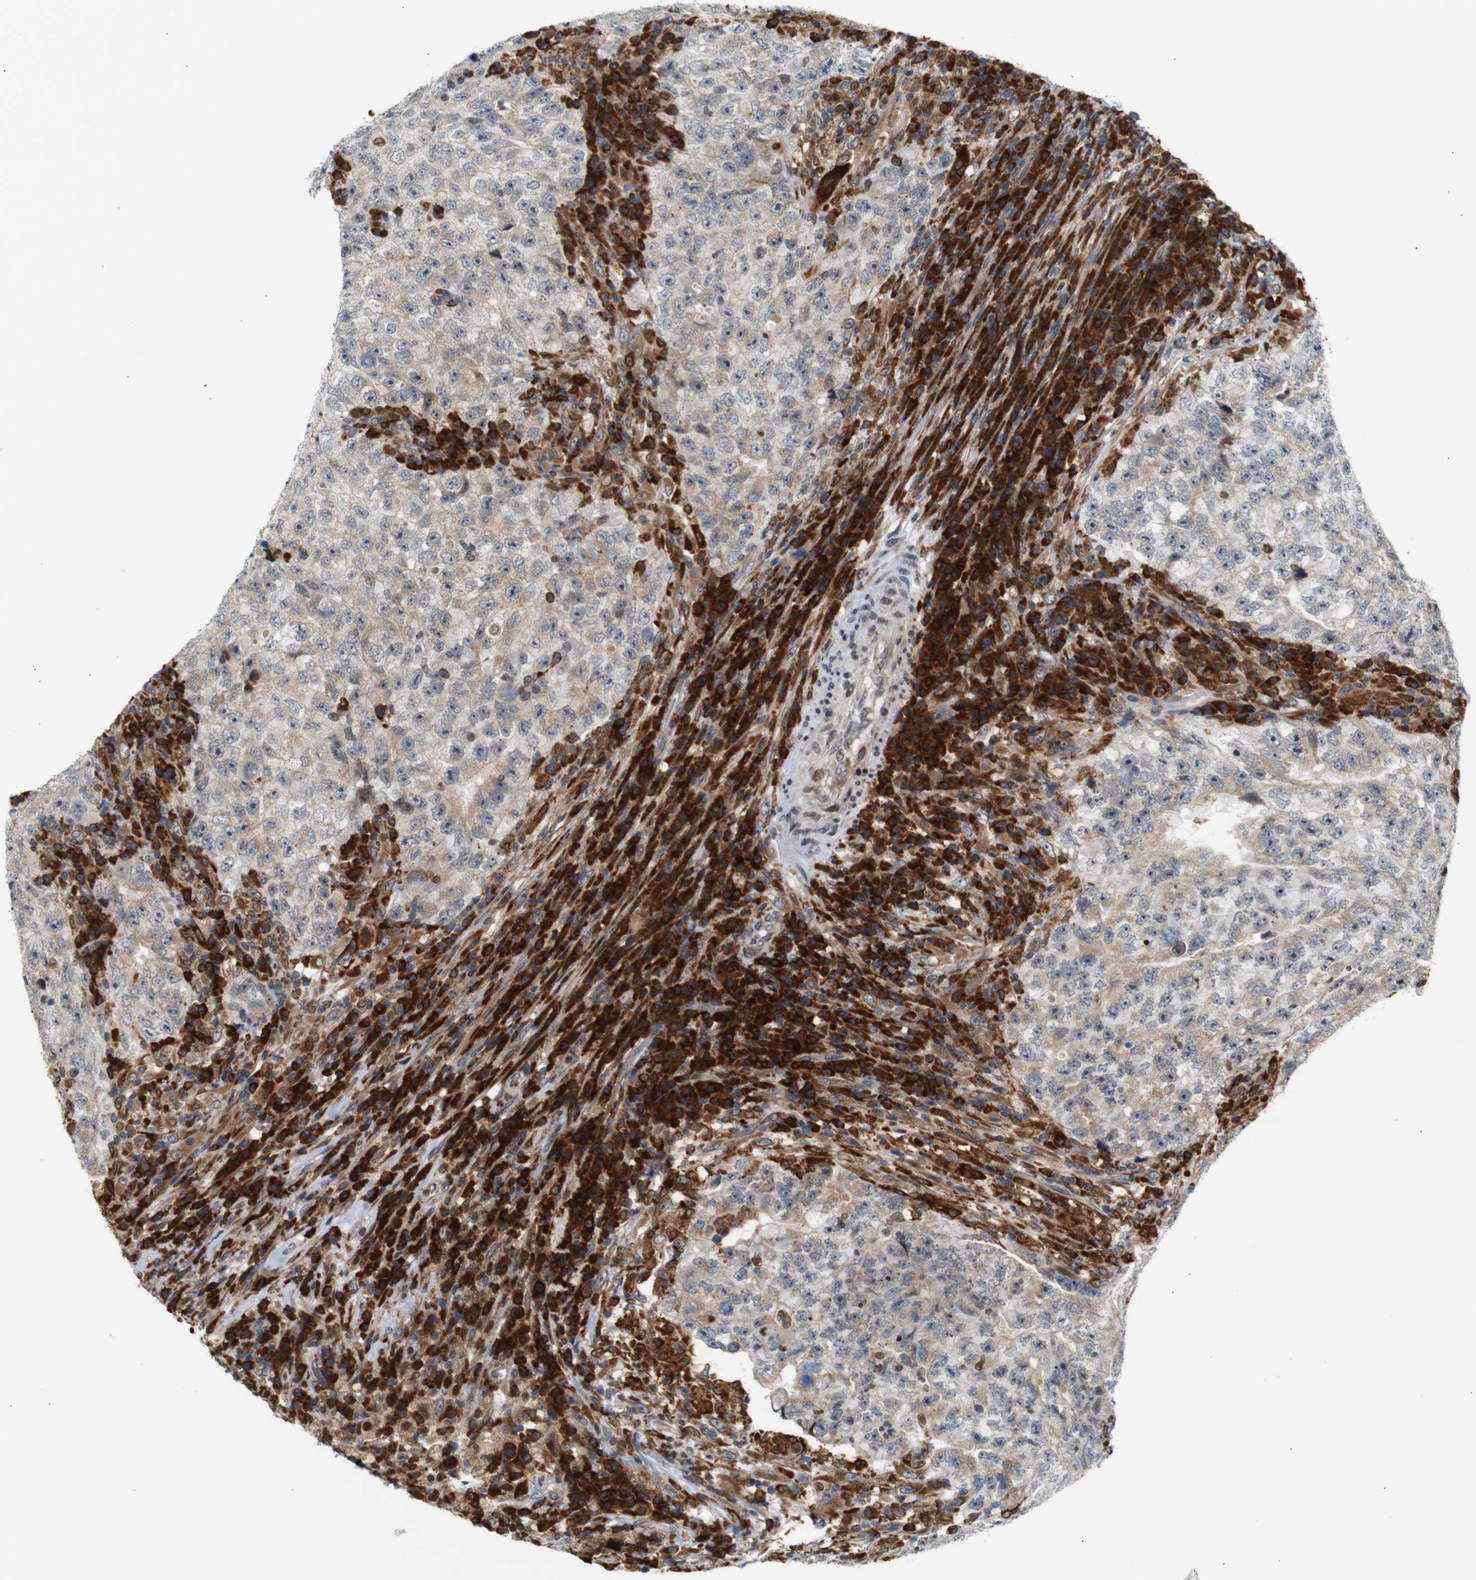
{"staining": {"intensity": "weak", "quantity": "25%-75%", "location": "cytoplasmic/membranous"}, "tissue": "testis cancer", "cell_type": "Tumor cells", "image_type": "cancer", "snomed": [{"axis": "morphology", "description": "Necrosis, NOS"}, {"axis": "morphology", "description": "Carcinoma, Embryonal, NOS"}, {"axis": "topography", "description": "Testis"}], "caption": "Immunohistochemical staining of testis cancer exhibits low levels of weak cytoplasmic/membranous protein positivity in about 25%-75% of tumor cells.", "gene": "PTPN1", "patient": {"sex": "male", "age": 19}}